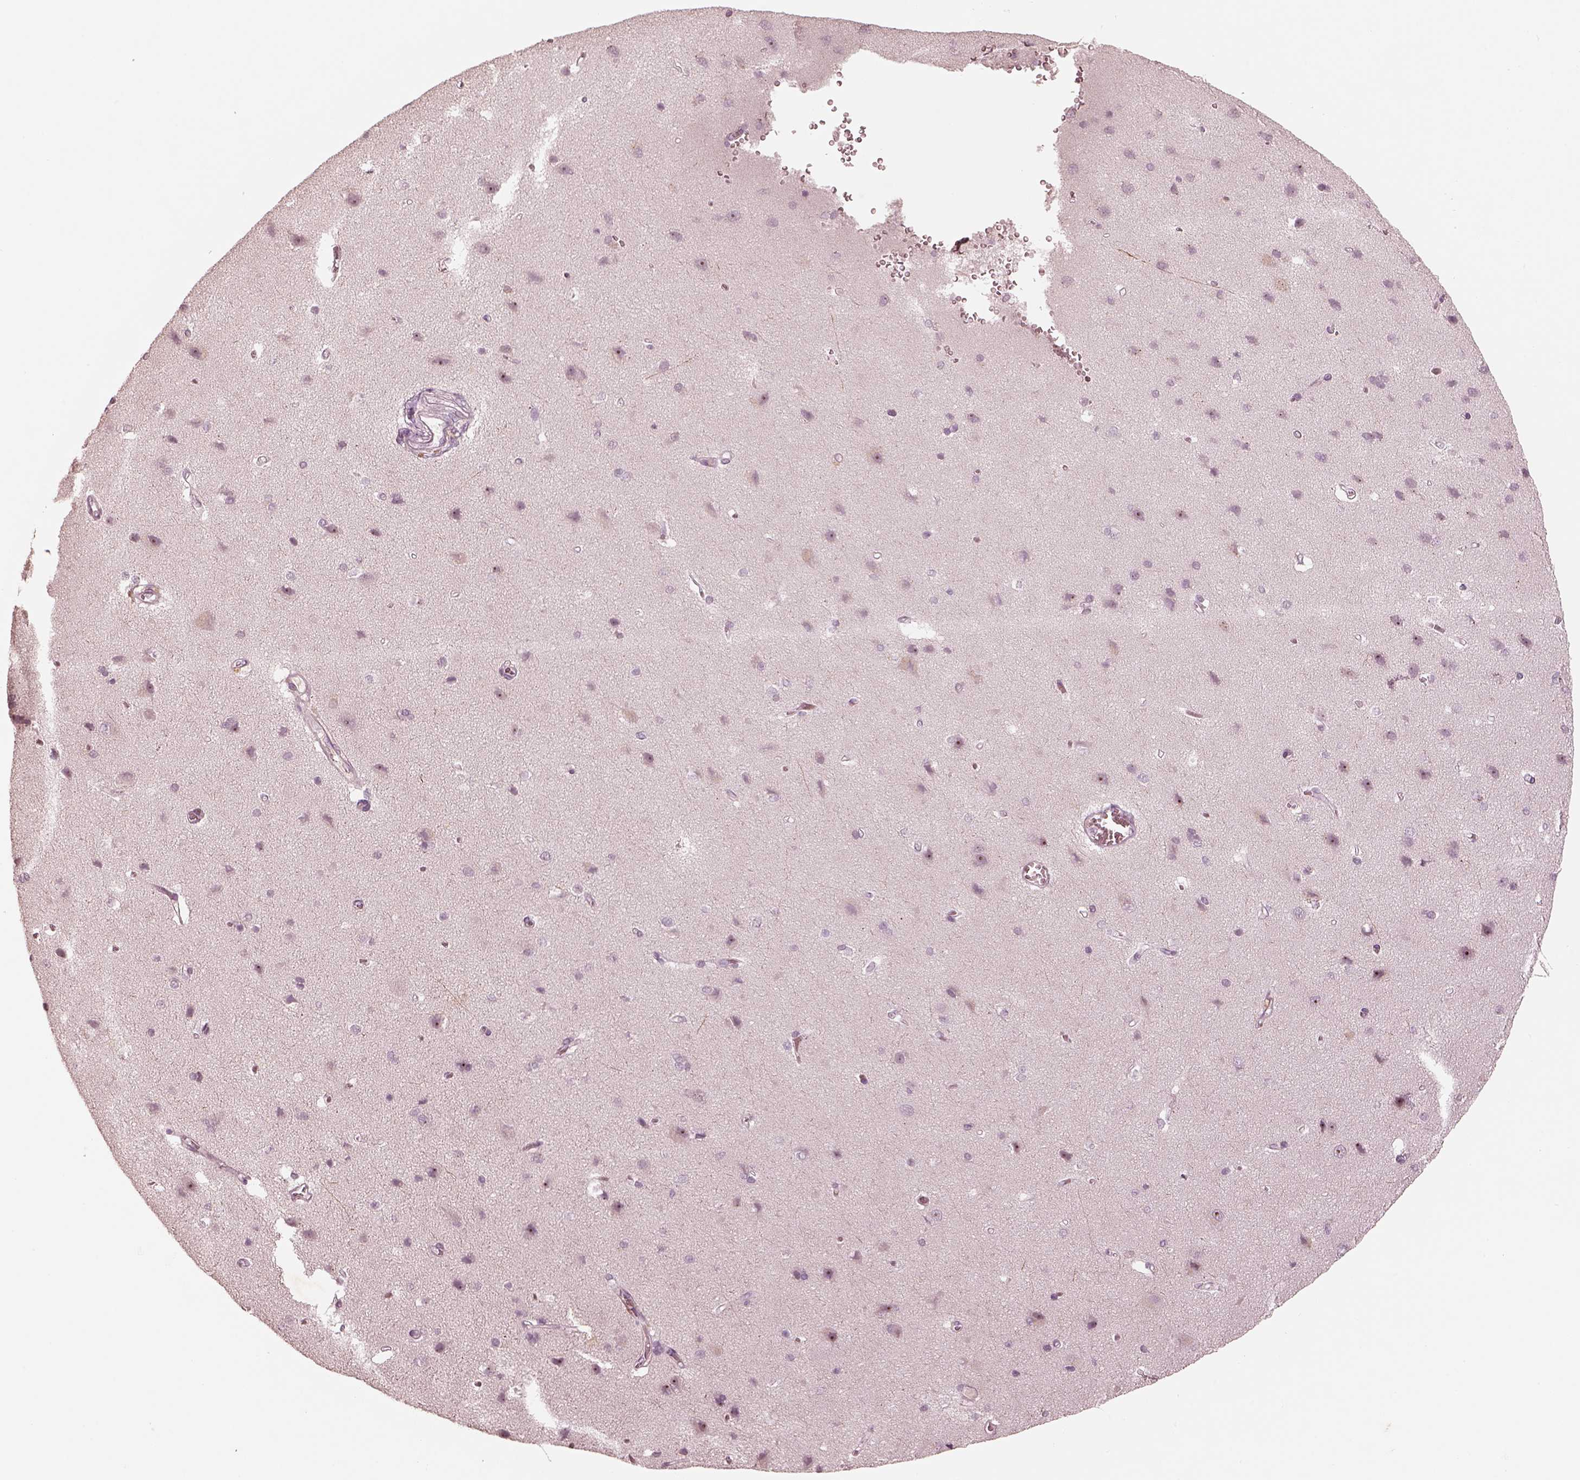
{"staining": {"intensity": "negative", "quantity": "none", "location": "none"}, "tissue": "cerebral cortex", "cell_type": "Endothelial cells", "image_type": "normal", "snomed": [{"axis": "morphology", "description": "Normal tissue, NOS"}, {"axis": "topography", "description": "Cerebral cortex"}], "caption": "Immunohistochemical staining of unremarkable human cerebral cortex demonstrates no significant expression in endothelial cells. Nuclei are stained in blue.", "gene": "MADCAM1", "patient": {"sex": "male", "age": 37}}